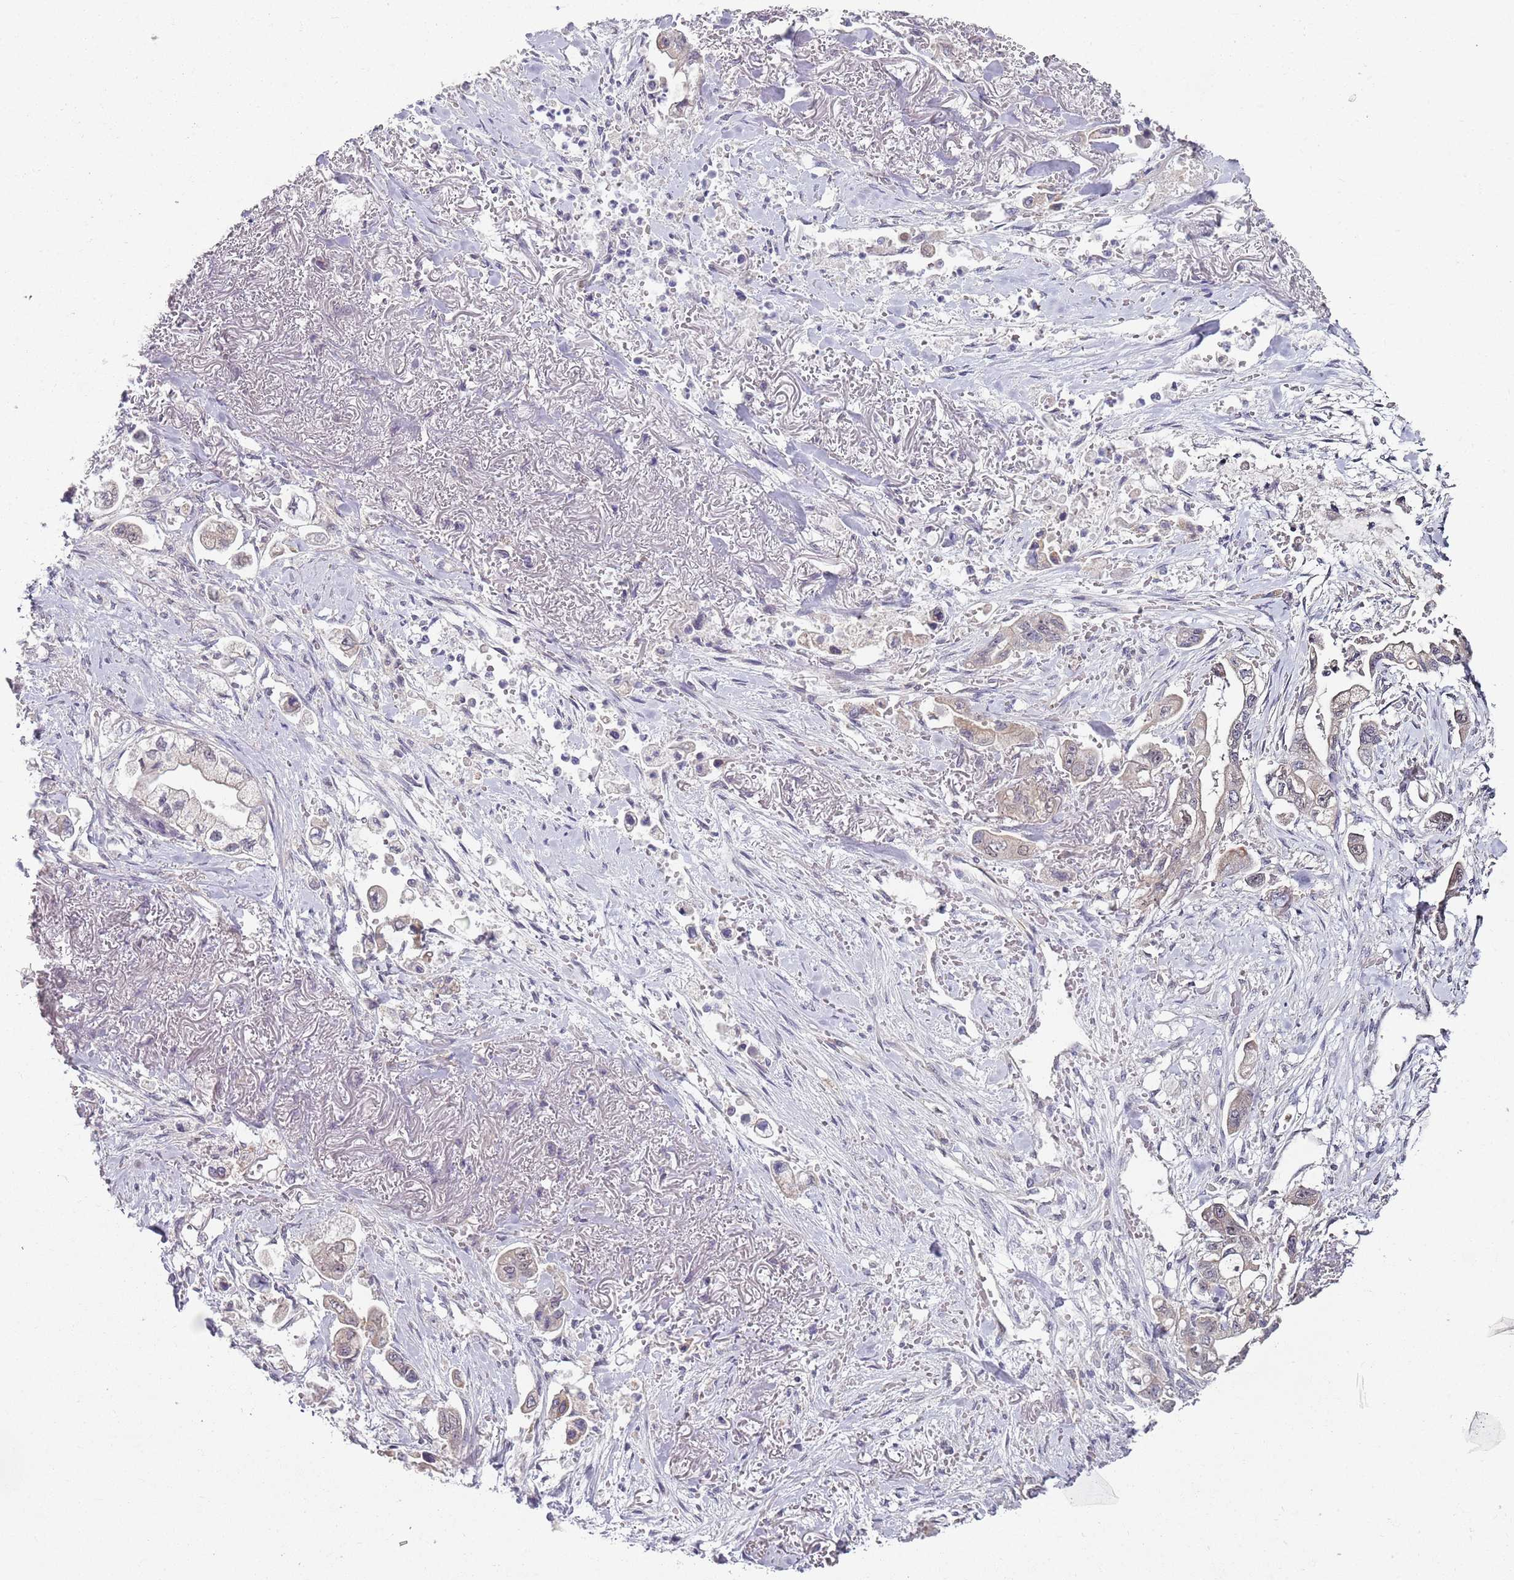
{"staining": {"intensity": "weak", "quantity": ">75%", "location": "cytoplasmic/membranous,nuclear"}, "tissue": "stomach cancer", "cell_type": "Tumor cells", "image_type": "cancer", "snomed": [{"axis": "morphology", "description": "Adenocarcinoma, NOS"}, {"axis": "topography", "description": "Stomach"}], "caption": "A low amount of weak cytoplasmic/membranous and nuclear expression is present in approximately >75% of tumor cells in stomach cancer (adenocarcinoma) tissue. Nuclei are stained in blue.", "gene": "SMARCAL1", "patient": {"sex": "male", "age": 62}}